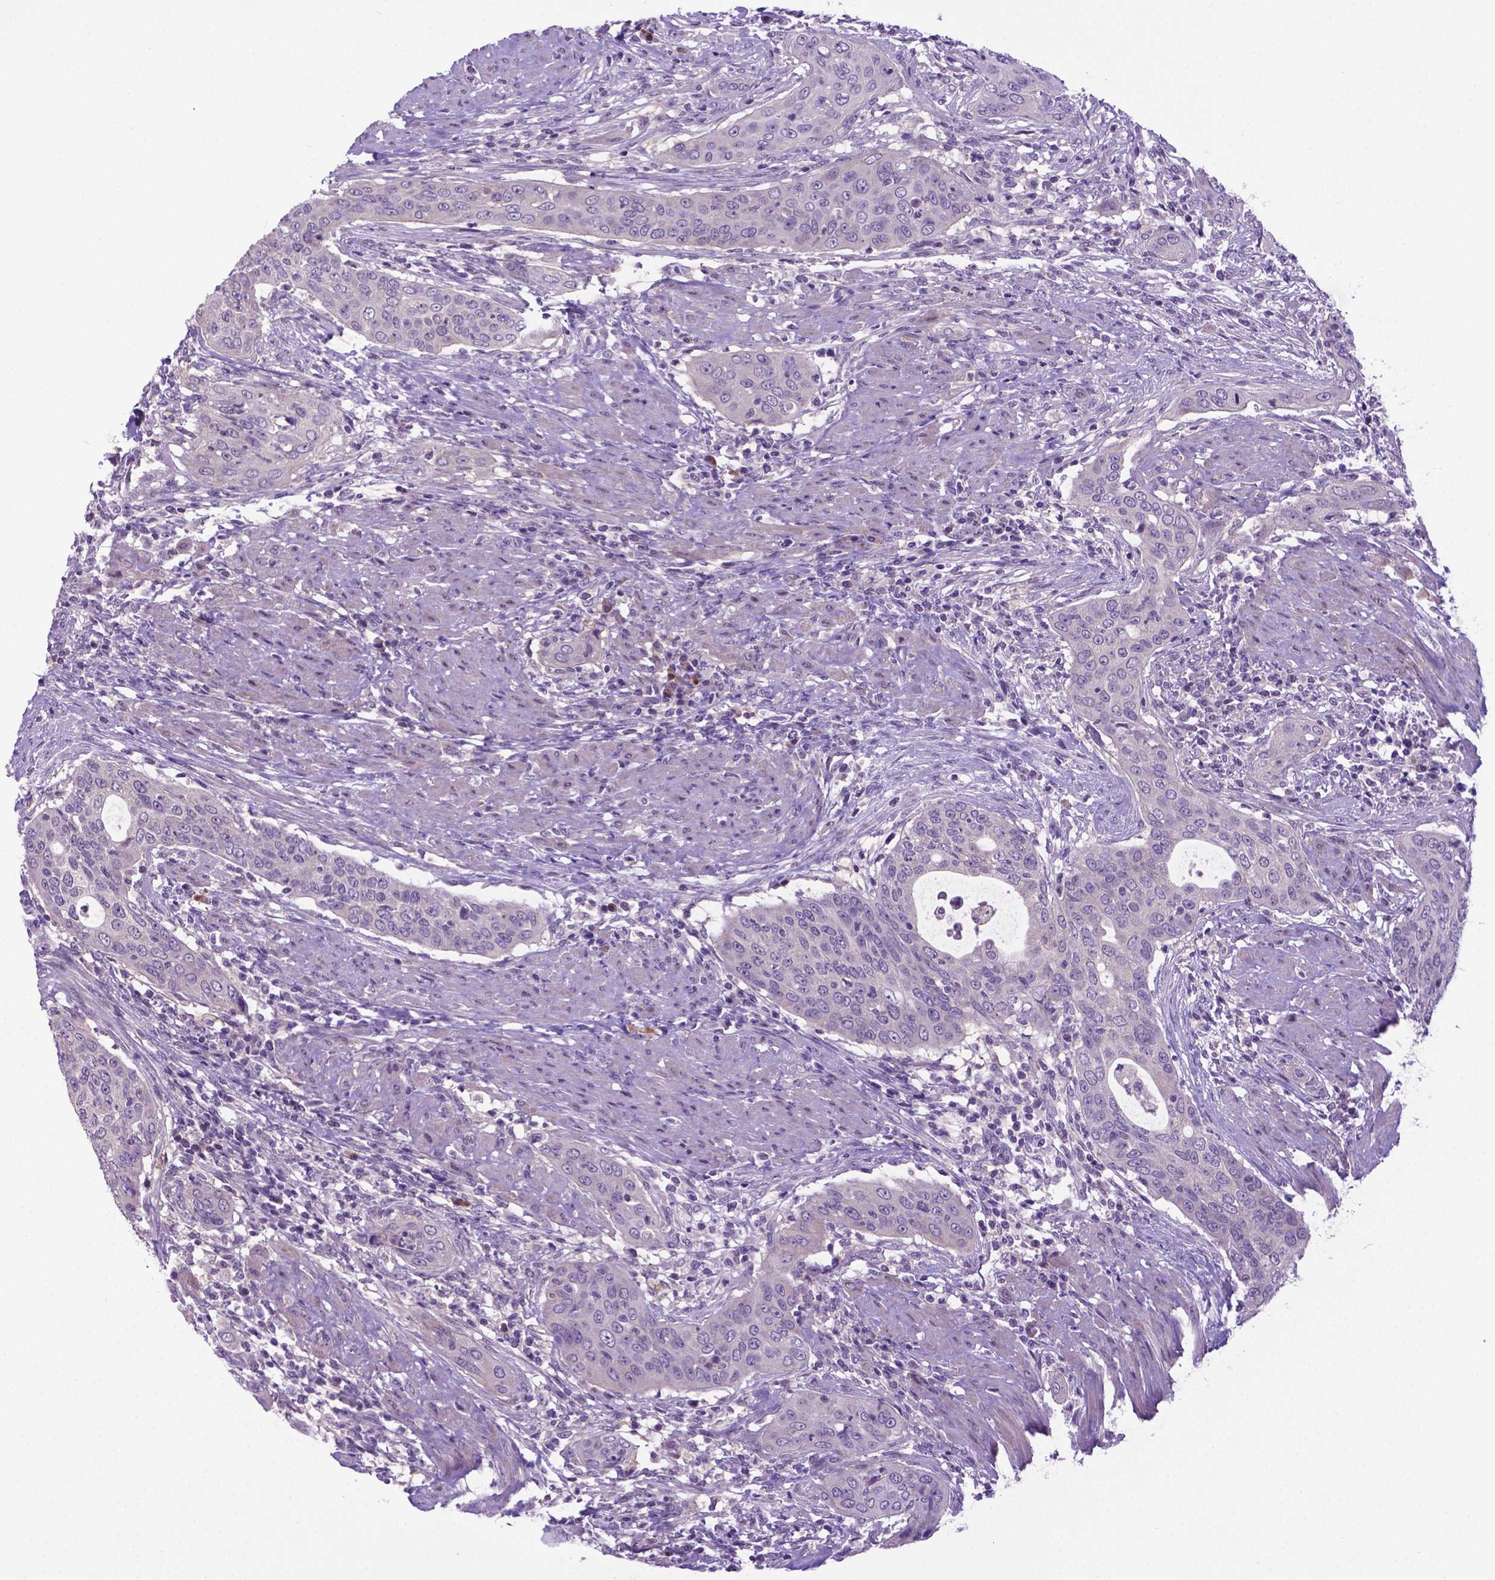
{"staining": {"intensity": "negative", "quantity": "none", "location": "none"}, "tissue": "urothelial cancer", "cell_type": "Tumor cells", "image_type": "cancer", "snomed": [{"axis": "morphology", "description": "Urothelial carcinoma, High grade"}, {"axis": "topography", "description": "Urinary bladder"}], "caption": "A histopathology image of urothelial cancer stained for a protein reveals no brown staining in tumor cells.", "gene": "ADRA2B", "patient": {"sex": "male", "age": 82}}